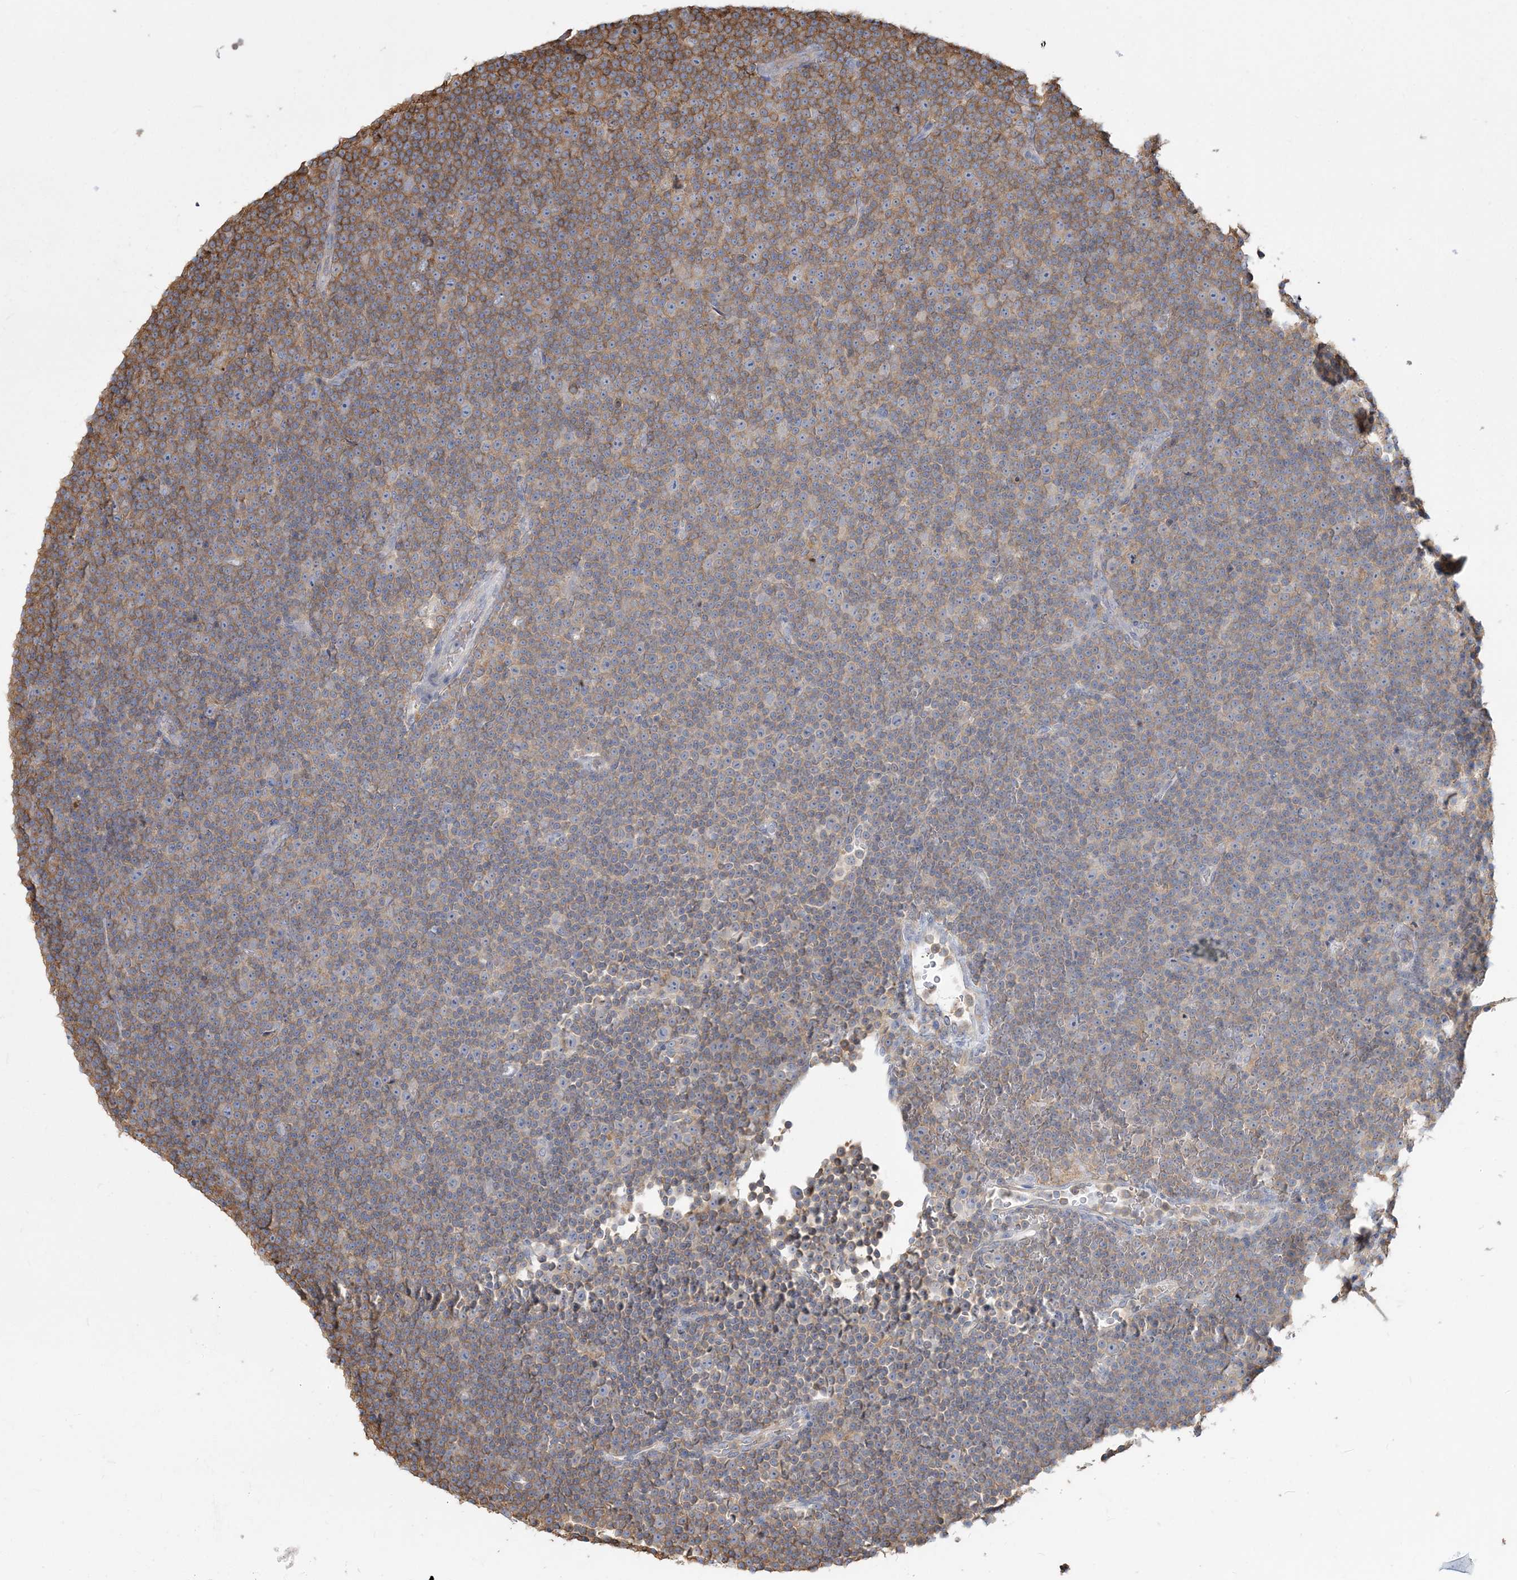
{"staining": {"intensity": "weak", "quantity": "25%-75%", "location": "cytoplasmic/membranous"}, "tissue": "lymphoma", "cell_type": "Tumor cells", "image_type": "cancer", "snomed": [{"axis": "morphology", "description": "Malignant lymphoma, non-Hodgkin's type, Low grade"}, {"axis": "topography", "description": "Lymph node"}], "caption": "DAB (3,3'-diaminobenzidine) immunohistochemical staining of low-grade malignant lymphoma, non-Hodgkin's type shows weak cytoplasmic/membranous protein staining in about 25%-75% of tumor cells.", "gene": "ANKS1A", "patient": {"sex": "female", "age": 67}}